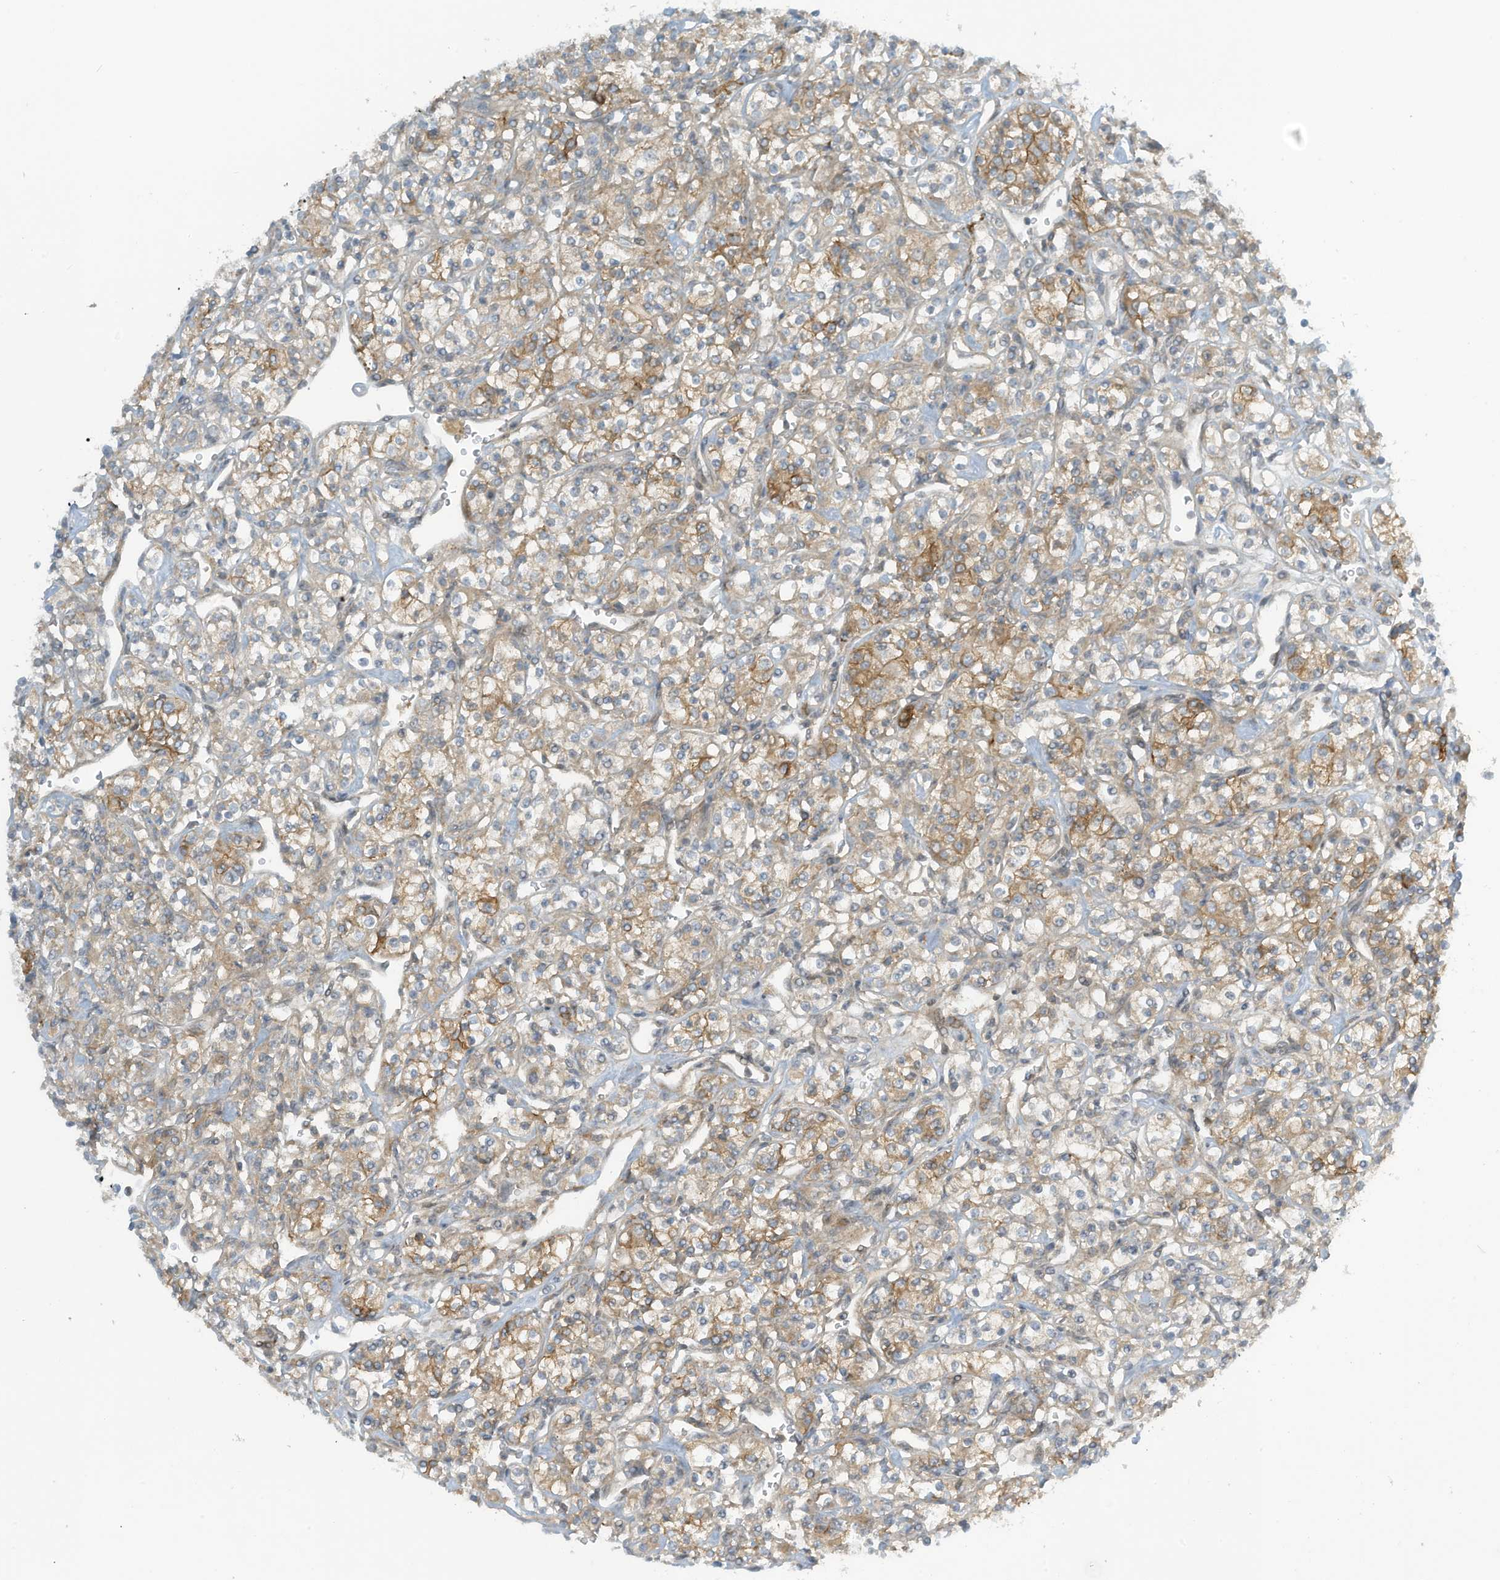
{"staining": {"intensity": "moderate", "quantity": "25%-75%", "location": "cytoplasmic/membranous"}, "tissue": "renal cancer", "cell_type": "Tumor cells", "image_type": "cancer", "snomed": [{"axis": "morphology", "description": "Adenocarcinoma, NOS"}, {"axis": "topography", "description": "Kidney"}], "caption": "Immunohistochemical staining of human adenocarcinoma (renal) displays medium levels of moderate cytoplasmic/membranous positivity in approximately 25%-75% of tumor cells. (DAB (3,3'-diaminobenzidine) = brown stain, brightfield microscopy at high magnification).", "gene": "FSD1L", "patient": {"sex": "male", "age": 77}}